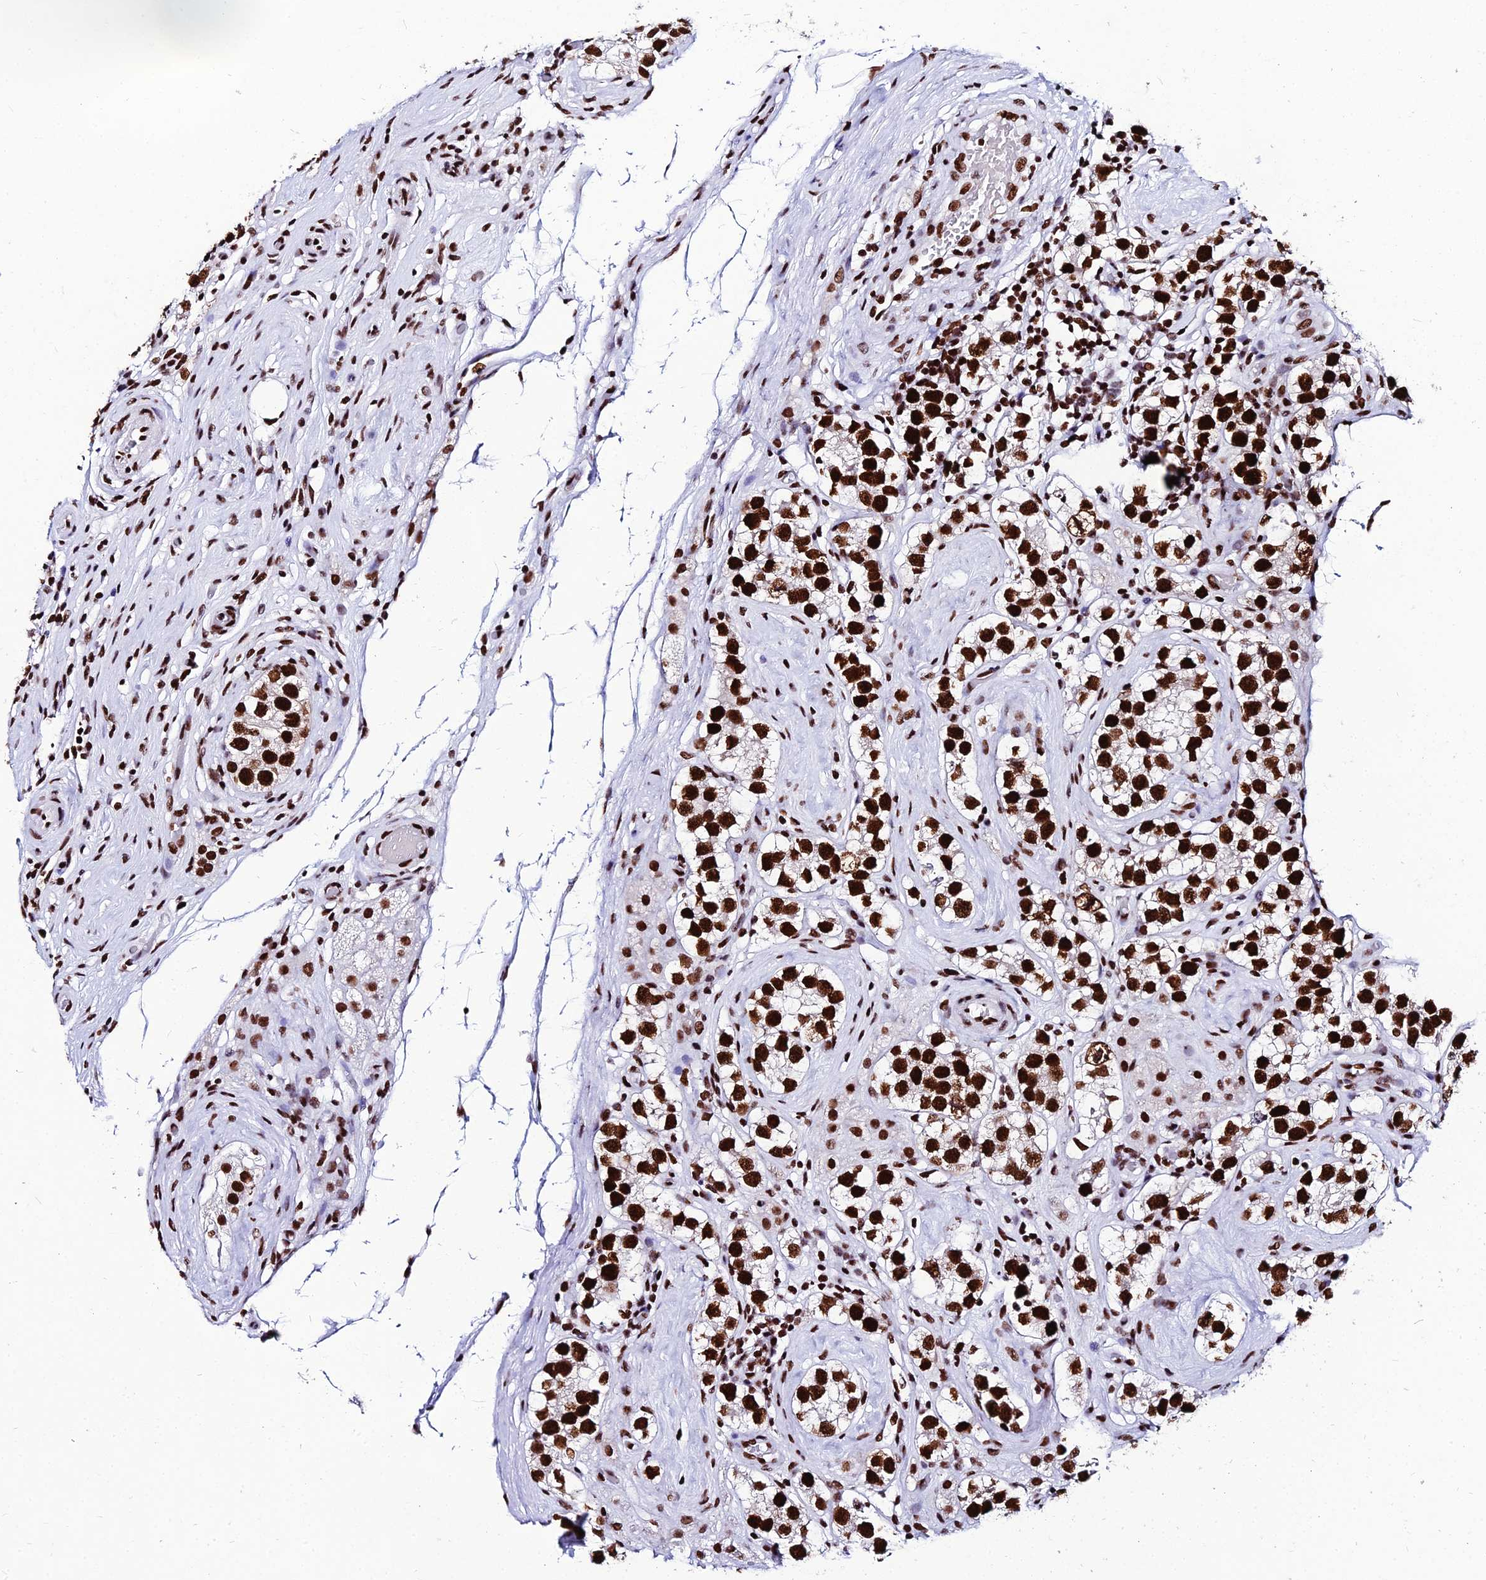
{"staining": {"intensity": "strong", "quantity": ">75%", "location": "nuclear"}, "tissue": "testis cancer", "cell_type": "Tumor cells", "image_type": "cancer", "snomed": [{"axis": "morphology", "description": "Seminoma, NOS"}, {"axis": "topography", "description": "Testis"}], "caption": "Seminoma (testis) stained with DAB (3,3'-diaminobenzidine) immunohistochemistry shows high levels of strong nuclear positivity in about >75% of tumor cells. (DAB = brown stain, brightfield microscopy at high magnification).", "gene": "HNRNPH1", "patient": {"sex": "male", "age": 34}}